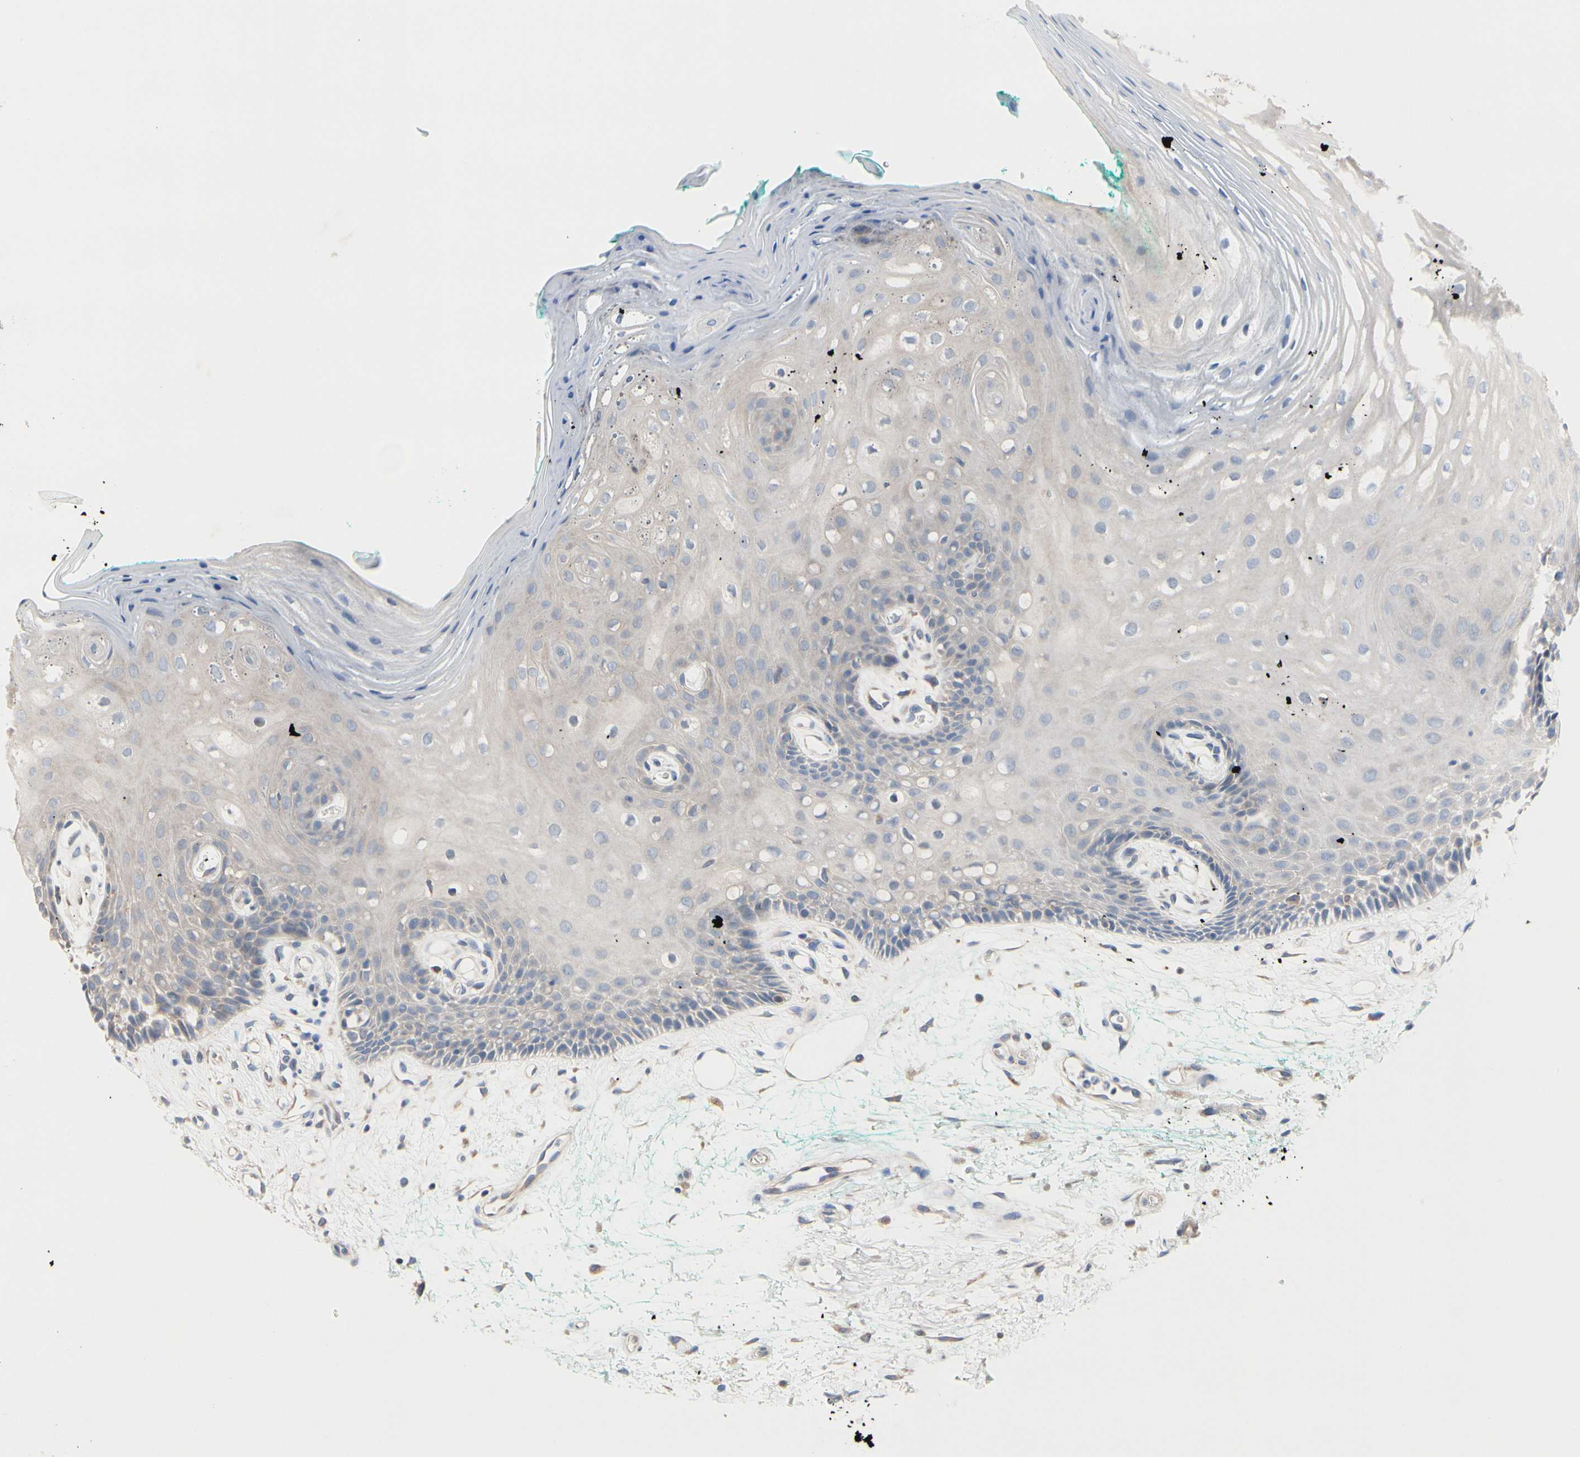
{"staining": {"intensity": "weak", "quantity": "<25%", "location": "cytoplasmic/membranous"}, "tissue": "oral mucosa", "cell_type": "Squamous epithelial cells", "image_type": "normal", "snomed": [{"axis": "morphology", "description": "Normal tissue, NOS"}, {"axis": "topography", "description": "Skeletal muscle"}, {"axis": "topography", "description": "Oral tissue"}, {"axis": "topography", "description": "Peripheral nerve tissue"}], "caption": "IHC photomicrograph of normal oral mucosa: human oral mucosa stained with DAB (3,3'-diaminobenzidine) exhibits no significant protein positivity in squamous epithelial cells.", "gene": "TTC14", "patient": {"sex": "female", "age": 84}}